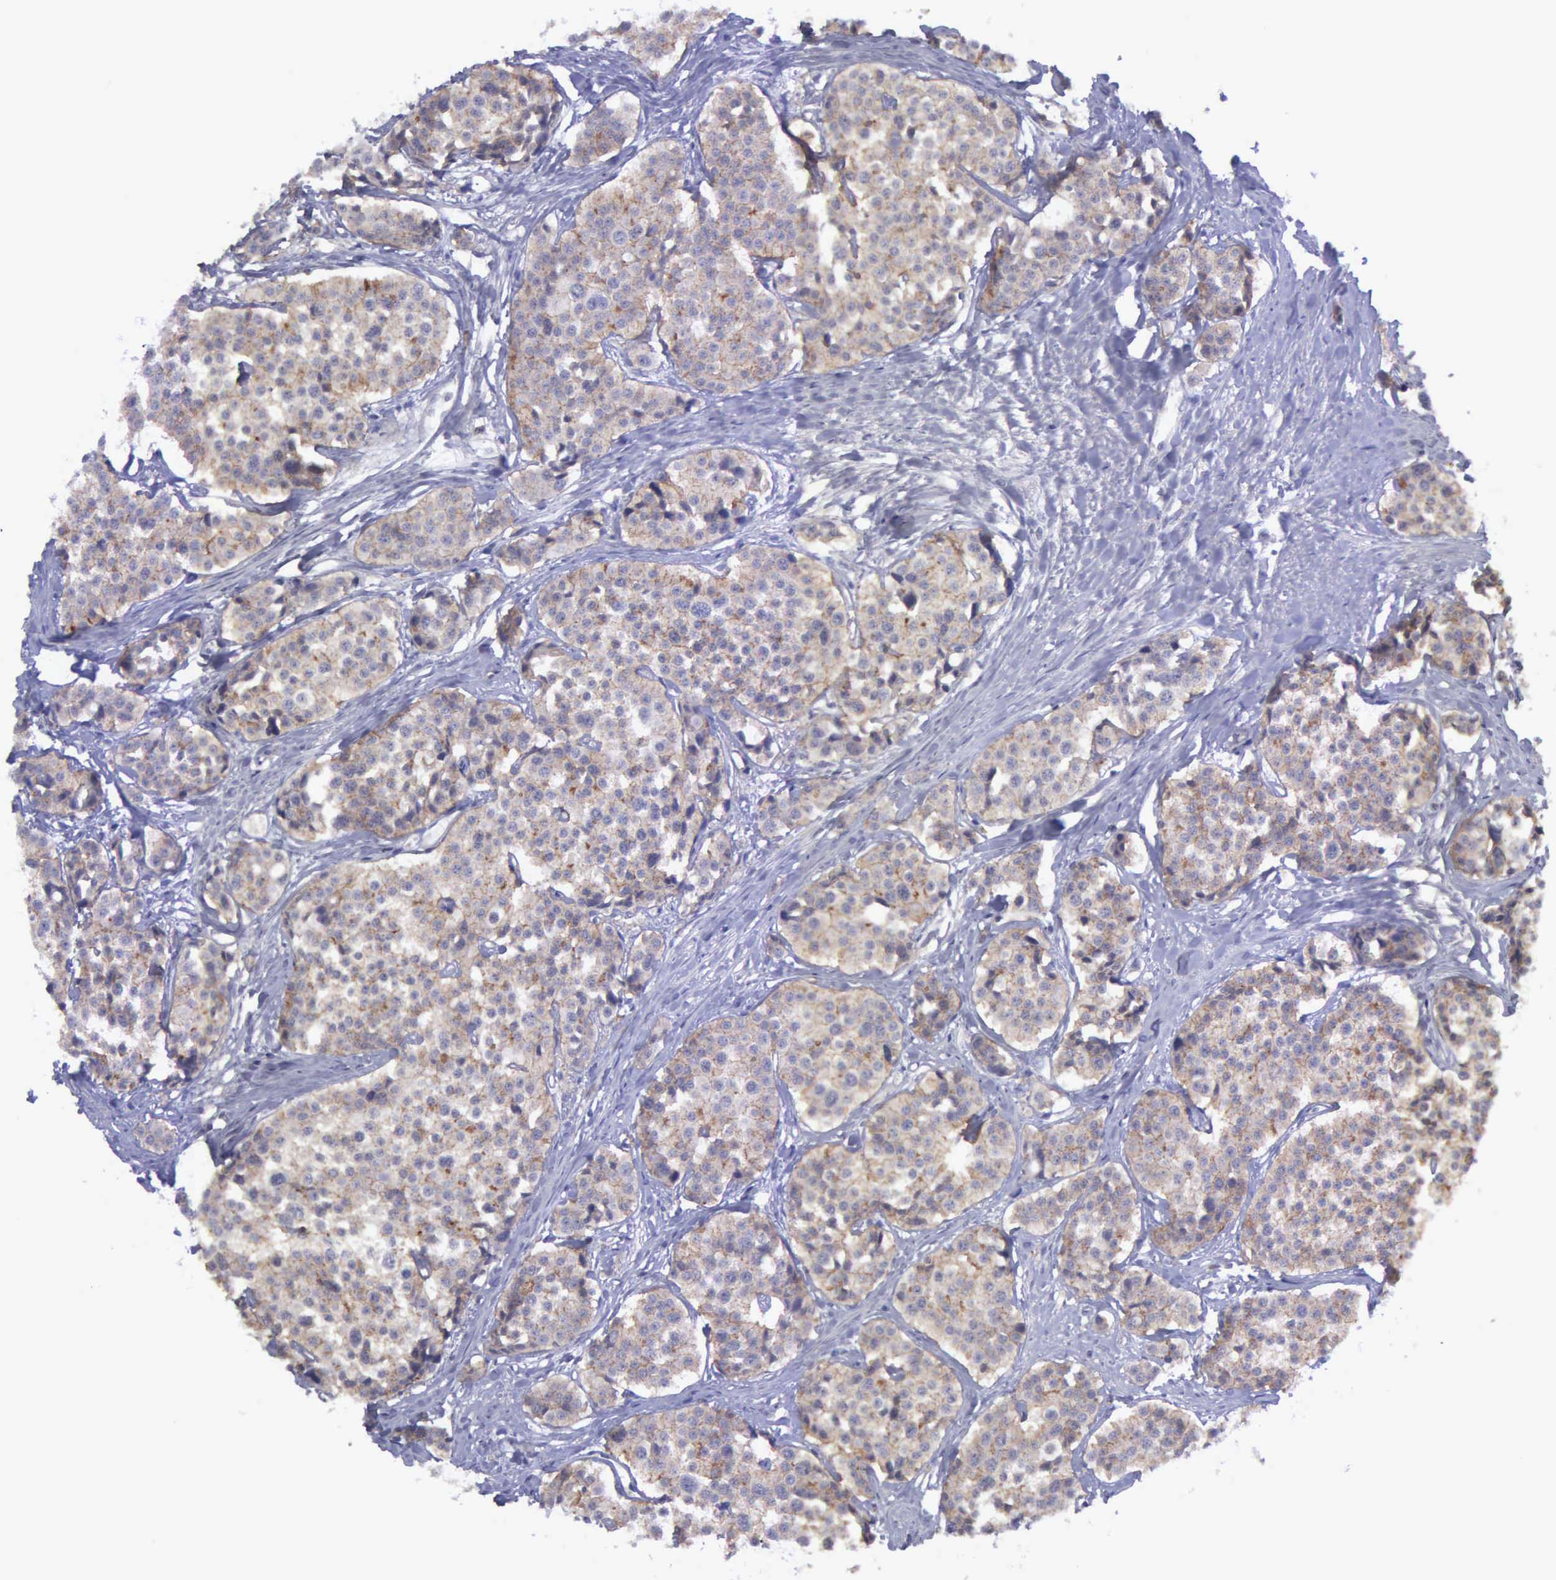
{"staining": {"intensity": "weak", "quantity": "25%-75%", "location": "cytoplasmic/membranous"}, "tissue": "carcinoid", "cell_type": "Tumor cells", "image_type": "cancer", "snomed": [{"axis": "morphology", "description": "Carcinoid, malignant, NOS"}, {"axis": "topography", "description": "Small intestine"}], "caption": "Immunohistochemistry (IHC) (DAB (3,3'-diaminobenzidine)) staining of carcinoid shows weak cytoplasmic/membranous protein positivity in approximately 25%-75% of tumor cells.", "gene": "MICAL3", "patient": {"sex": "male", "age": 60}}